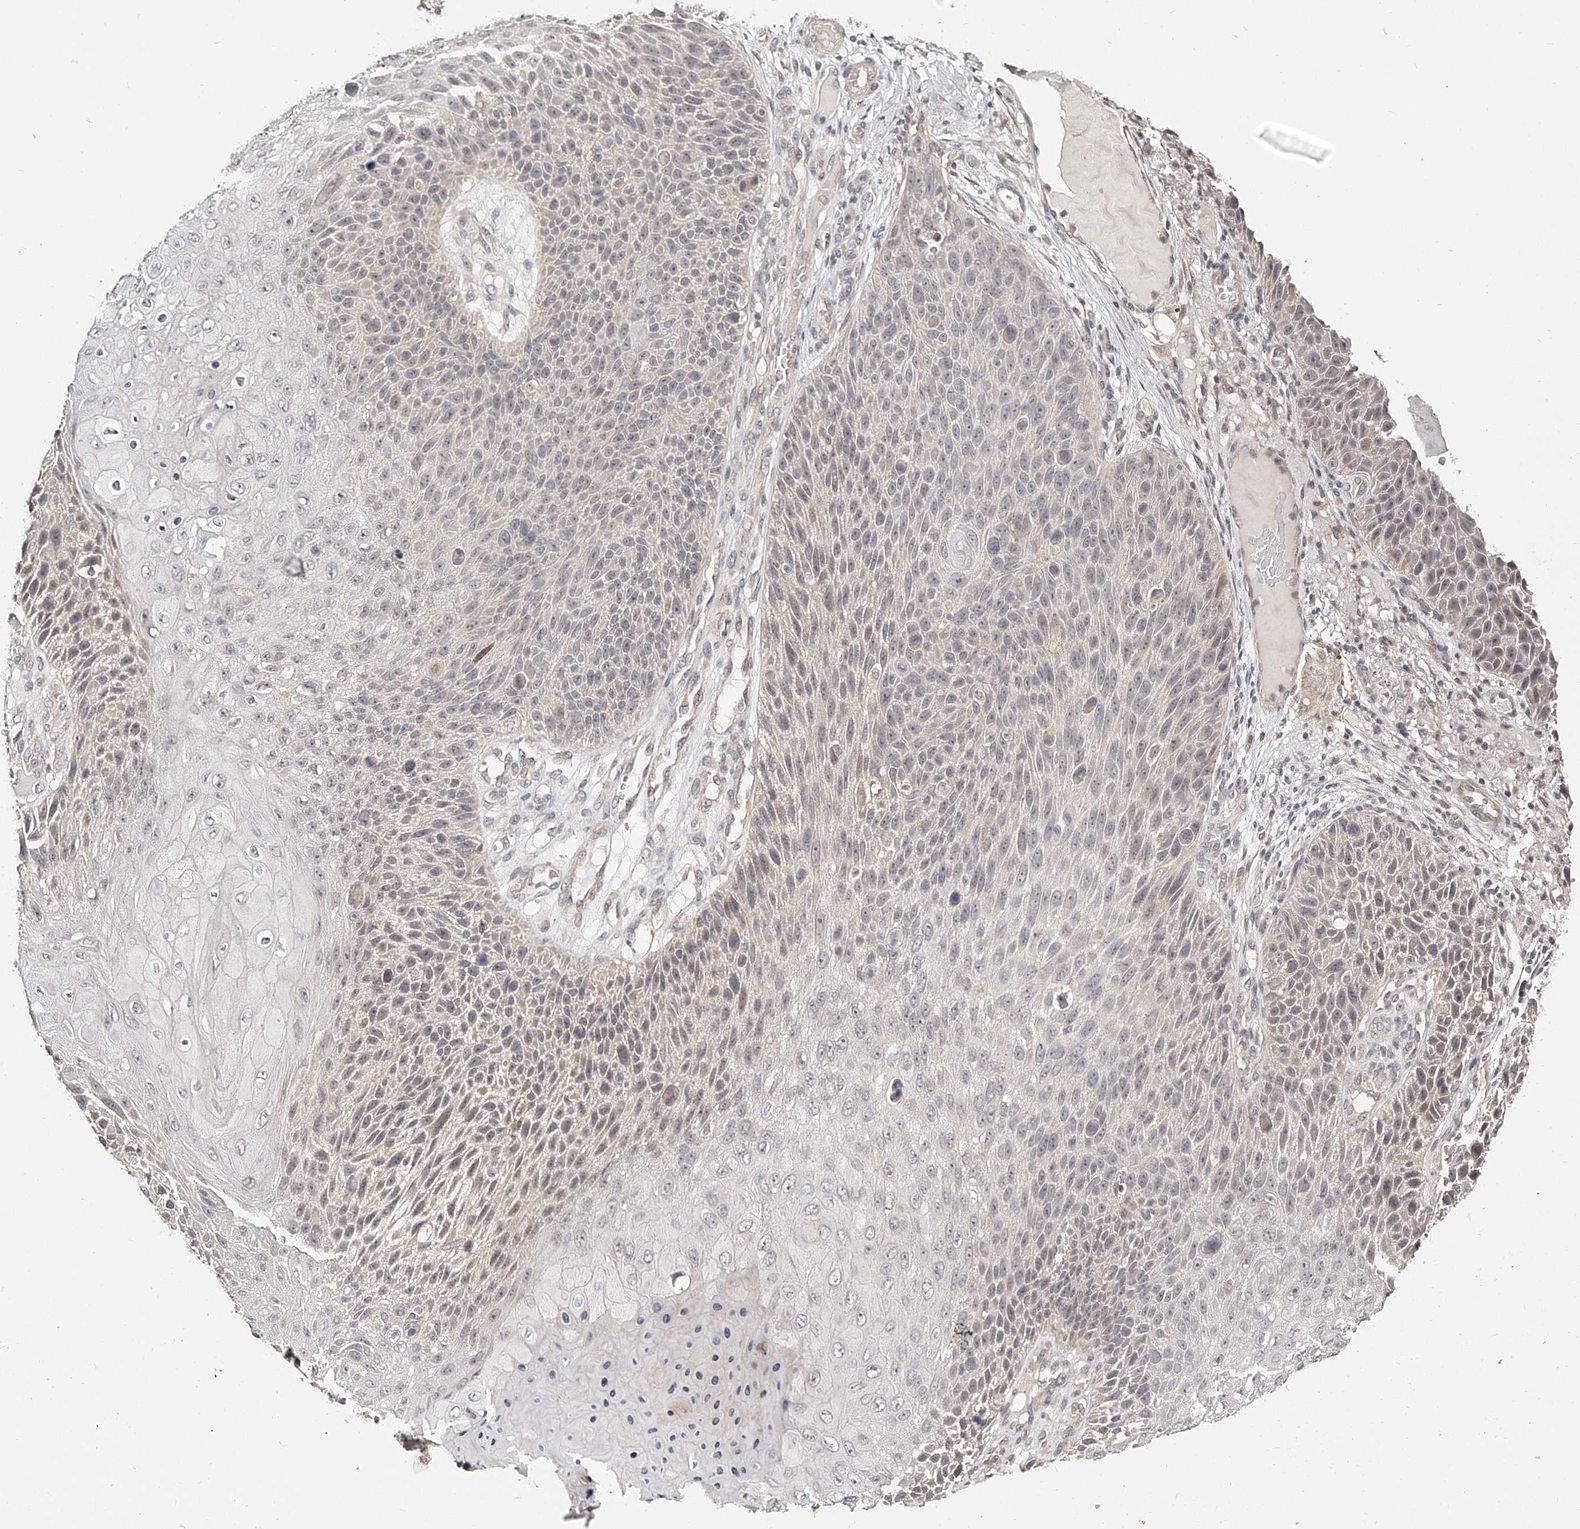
{"staining": {"intensity": "negative", "quantity": "none", "location": "none"}, "tissue": "skin cancer", "cell_type": "Tumor cells", "image_type": "cancer", "snomed": [{"axis": "morphology", "description": "Squamous cell carcinoma, NOS"}, {"axis": "topography", "description": "Skin"}], "caption": "This is an immunohistochemistry (IHC) histopathology image of skin cancer (squamous cell carcinoma). There is no expression in tumor cells.", "gene": "ZNF789", "patient": {"sex": "female", "age": 88}}